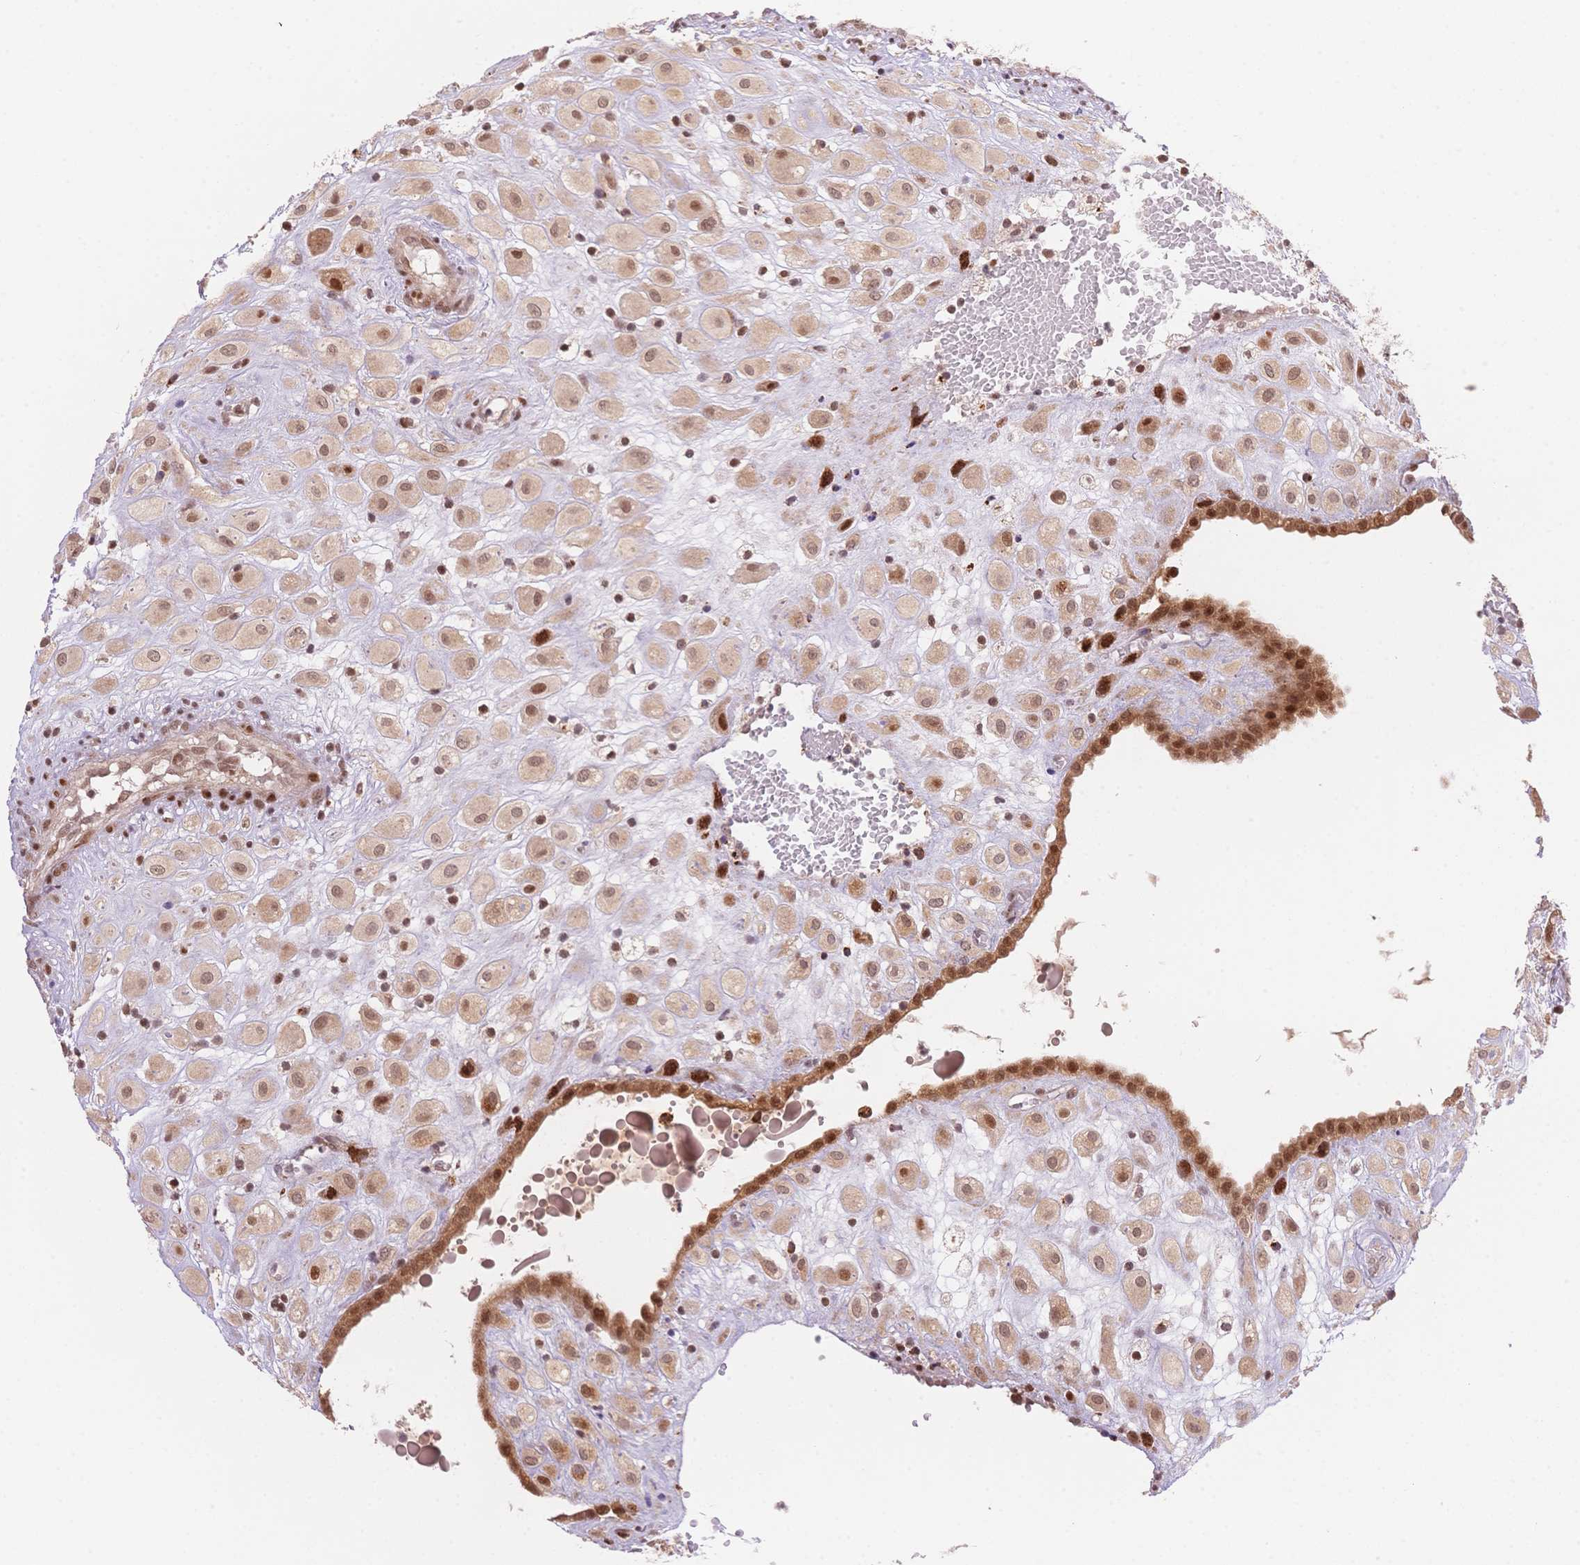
{"staining": {"intensity": "moderate", "quantity": "25%-75%", "location": "cytoplasmic/membranous,nuclear"}, "tissue": "placenta", "cell_type": "Decidual cells", "image_type": "normal", "snomed": [{"axis": "morphology", "description": "Normal tissue, NOS"}, {"axis": "topography", "description": "Placenta"}], "caption": "Benign placenta demonstrates moderate cytoplasmic/membranous,nuclear staining in about 25%-75% of decidual cells, visualized by immunohistochemistry.", "gene": "STK39", "patient": {"sex": "female", "age": 24}}